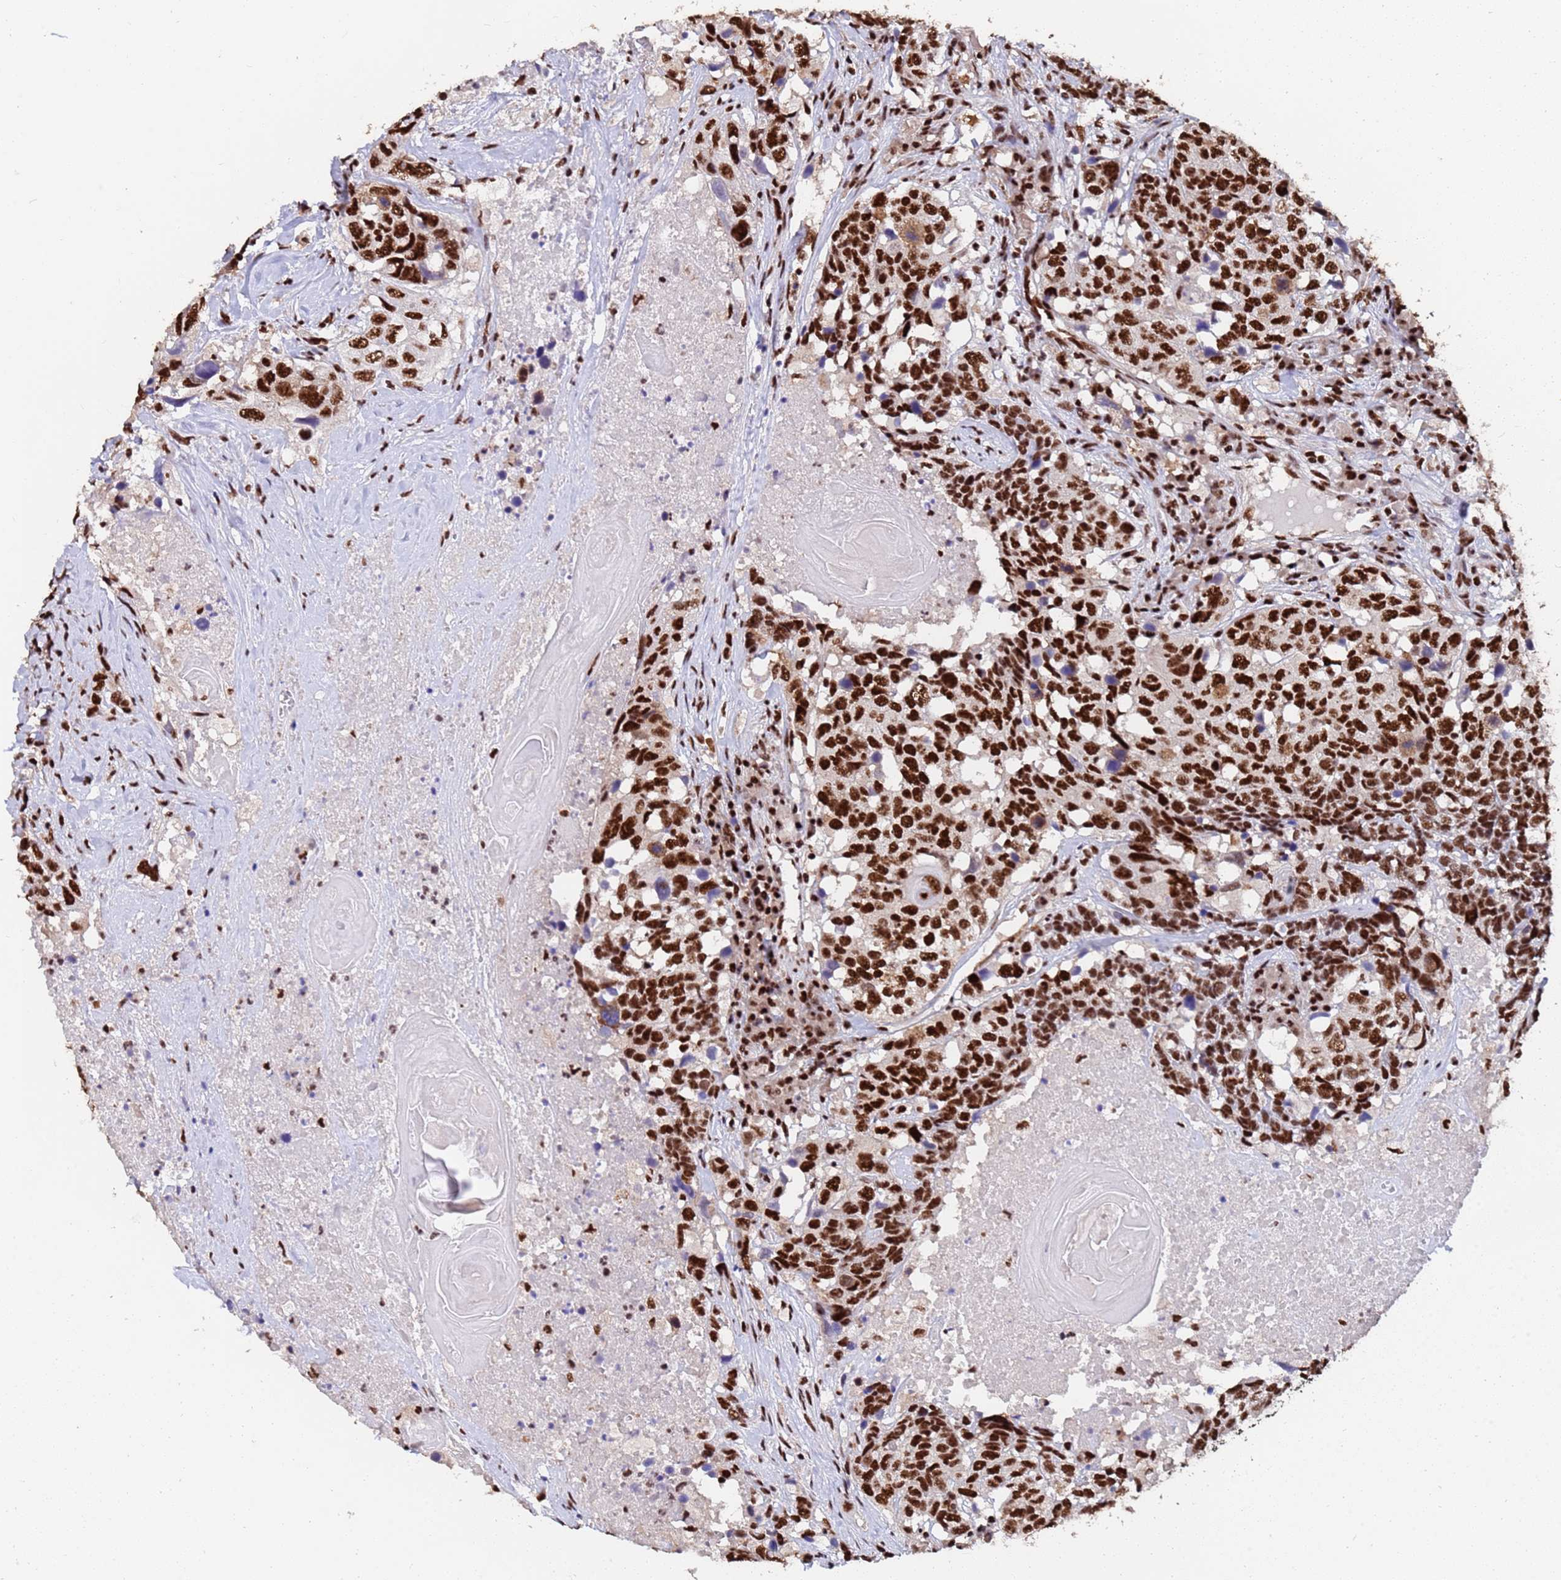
{"staining": {"intensity": "strong", "quantity": ">75%", "location": "nuclear"}, "tissue": "head and neck cancer", "cell_type": "Tumor cells", "image_type": "cancer", "snomed": [{"axis": "morphology", "description": "Squamous cell carcinoma, NOS"}, {"axis": "topography", "description": "Head-Neck"}], "caption": "IHC of squamous cell carcinoma (head and neck) exhibits high levels of strong nuclear expression in about >75% of tumor cells. Immunohistochemistry stains the protein in brown and the nuclei are stained blue.", "gene": "SF3B2", "patient": {"sex": "male", "age": 66}}